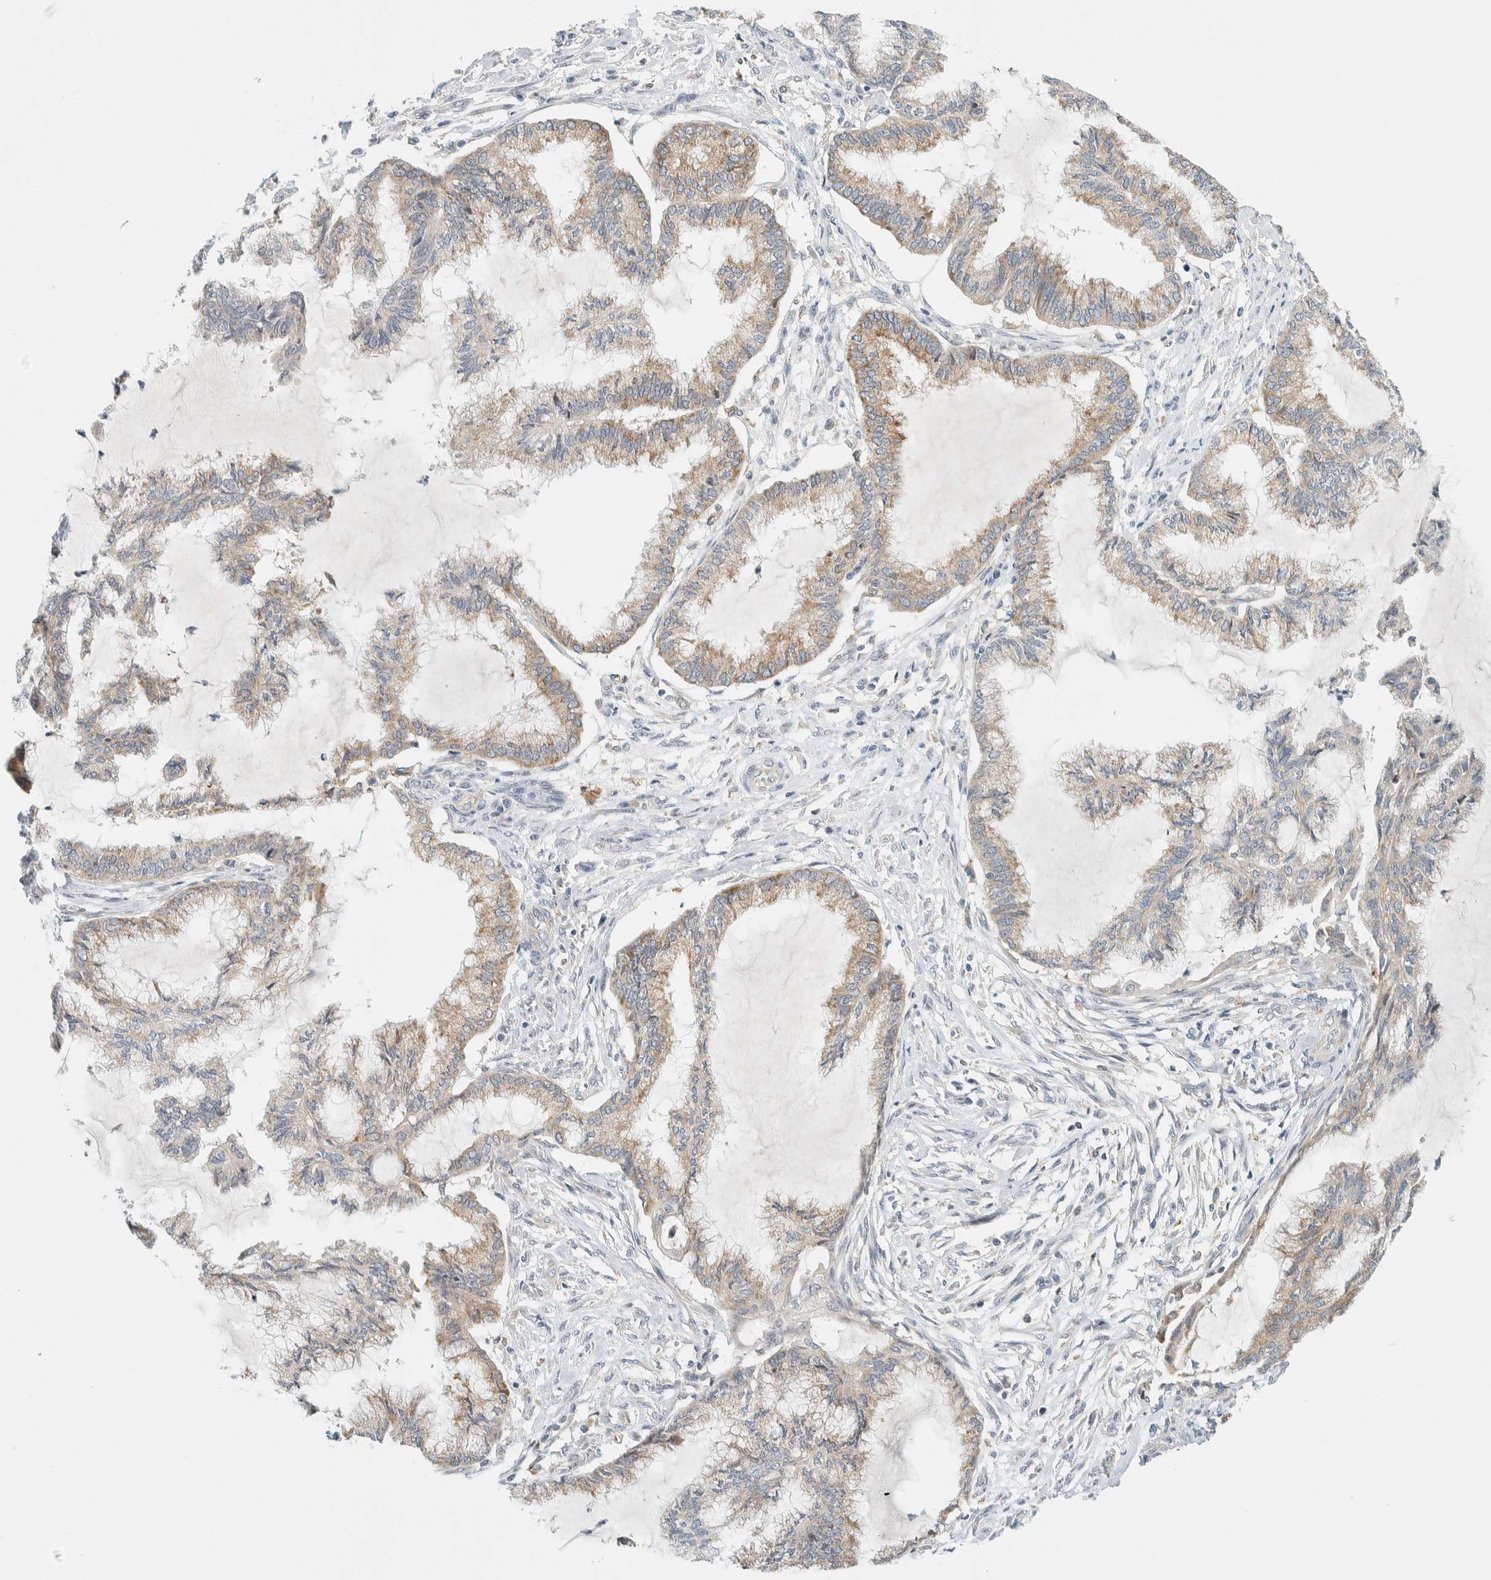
{"staining": {"intensity": "weak", "quantity": "25%-75%", "location": "cytoplasmic/membranous"}, "tissue": "endometrial cancer", "cell_type": "Tumor cells", "image_type": "cancer", "snomed": [{"axis": "morphology", "description": "Adenocarcinoma, NOS"}, {"axis": "topography", "description": "Endometrium"}], "caption": "IHC histopathology image of neoplastic tissue: adenocarcinoma (endometrial) stained using IHC exhibits low levels of weak protein expression localized specifically in the cytoplasmic/membranous of tumor cells, appearing as a cytoplasmic/membranous brown color.", "gene": "SUMF2", "patient": {"sex": "female", "age": 86}}